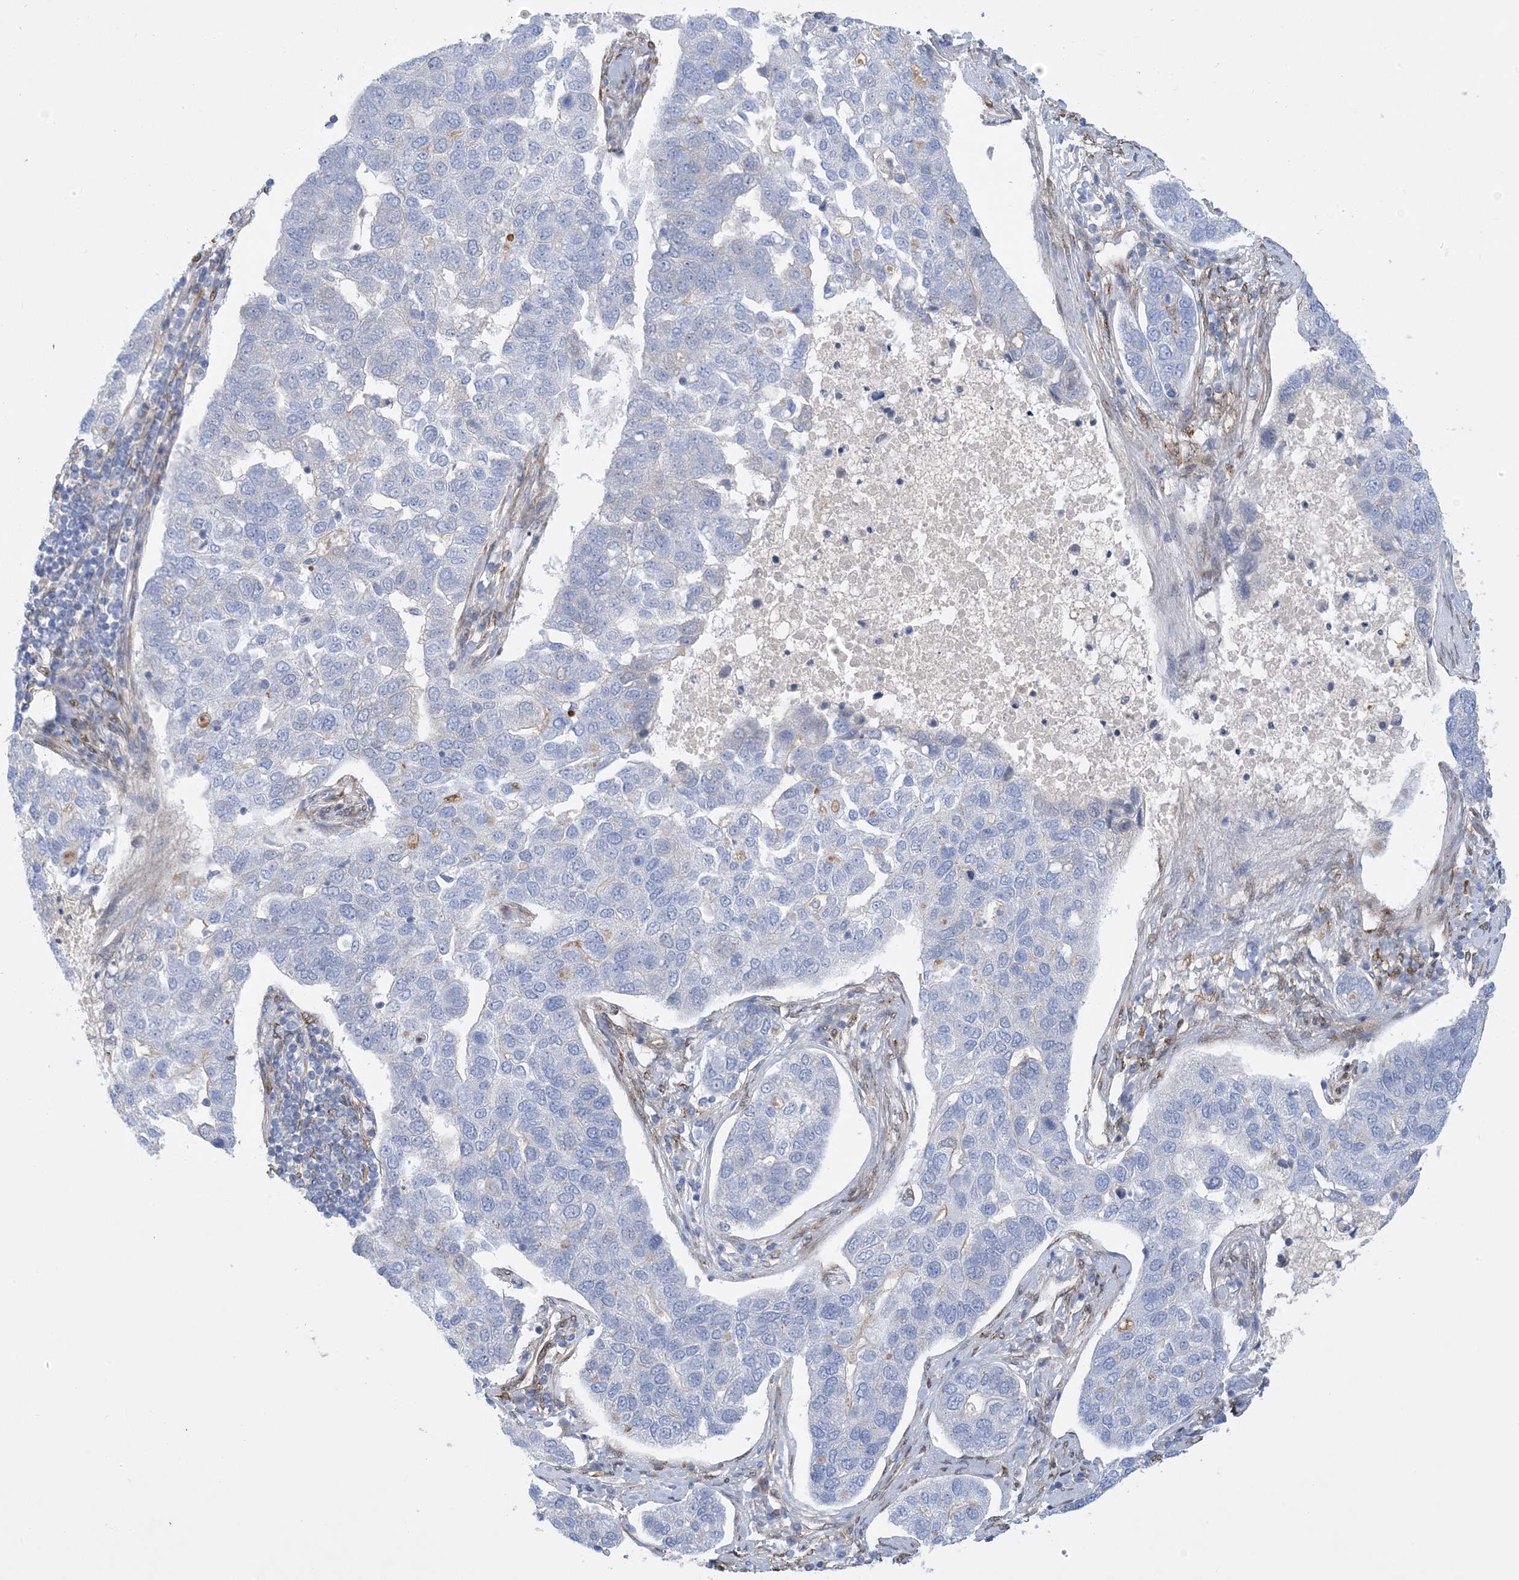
{"staining": {"intensity": "negative", "quantity": "none", "location": "none"}, "tissue": "pancreatic cancer", "cell_type": "Tumor cells", "image_type": "cancer", "snomed": [{"axis": "morphology", "description": "Adenocarcinoma, NOS"}, {"axis": "topography", "description": "Pancreas"}], "caption": "Human pancreatic cancer (adenocarcinoma) stained for a protein using IHC reveals no staining in tumor cells.", "gene": "RBMS3", "patient": {"sex": "female", "age": 61}}